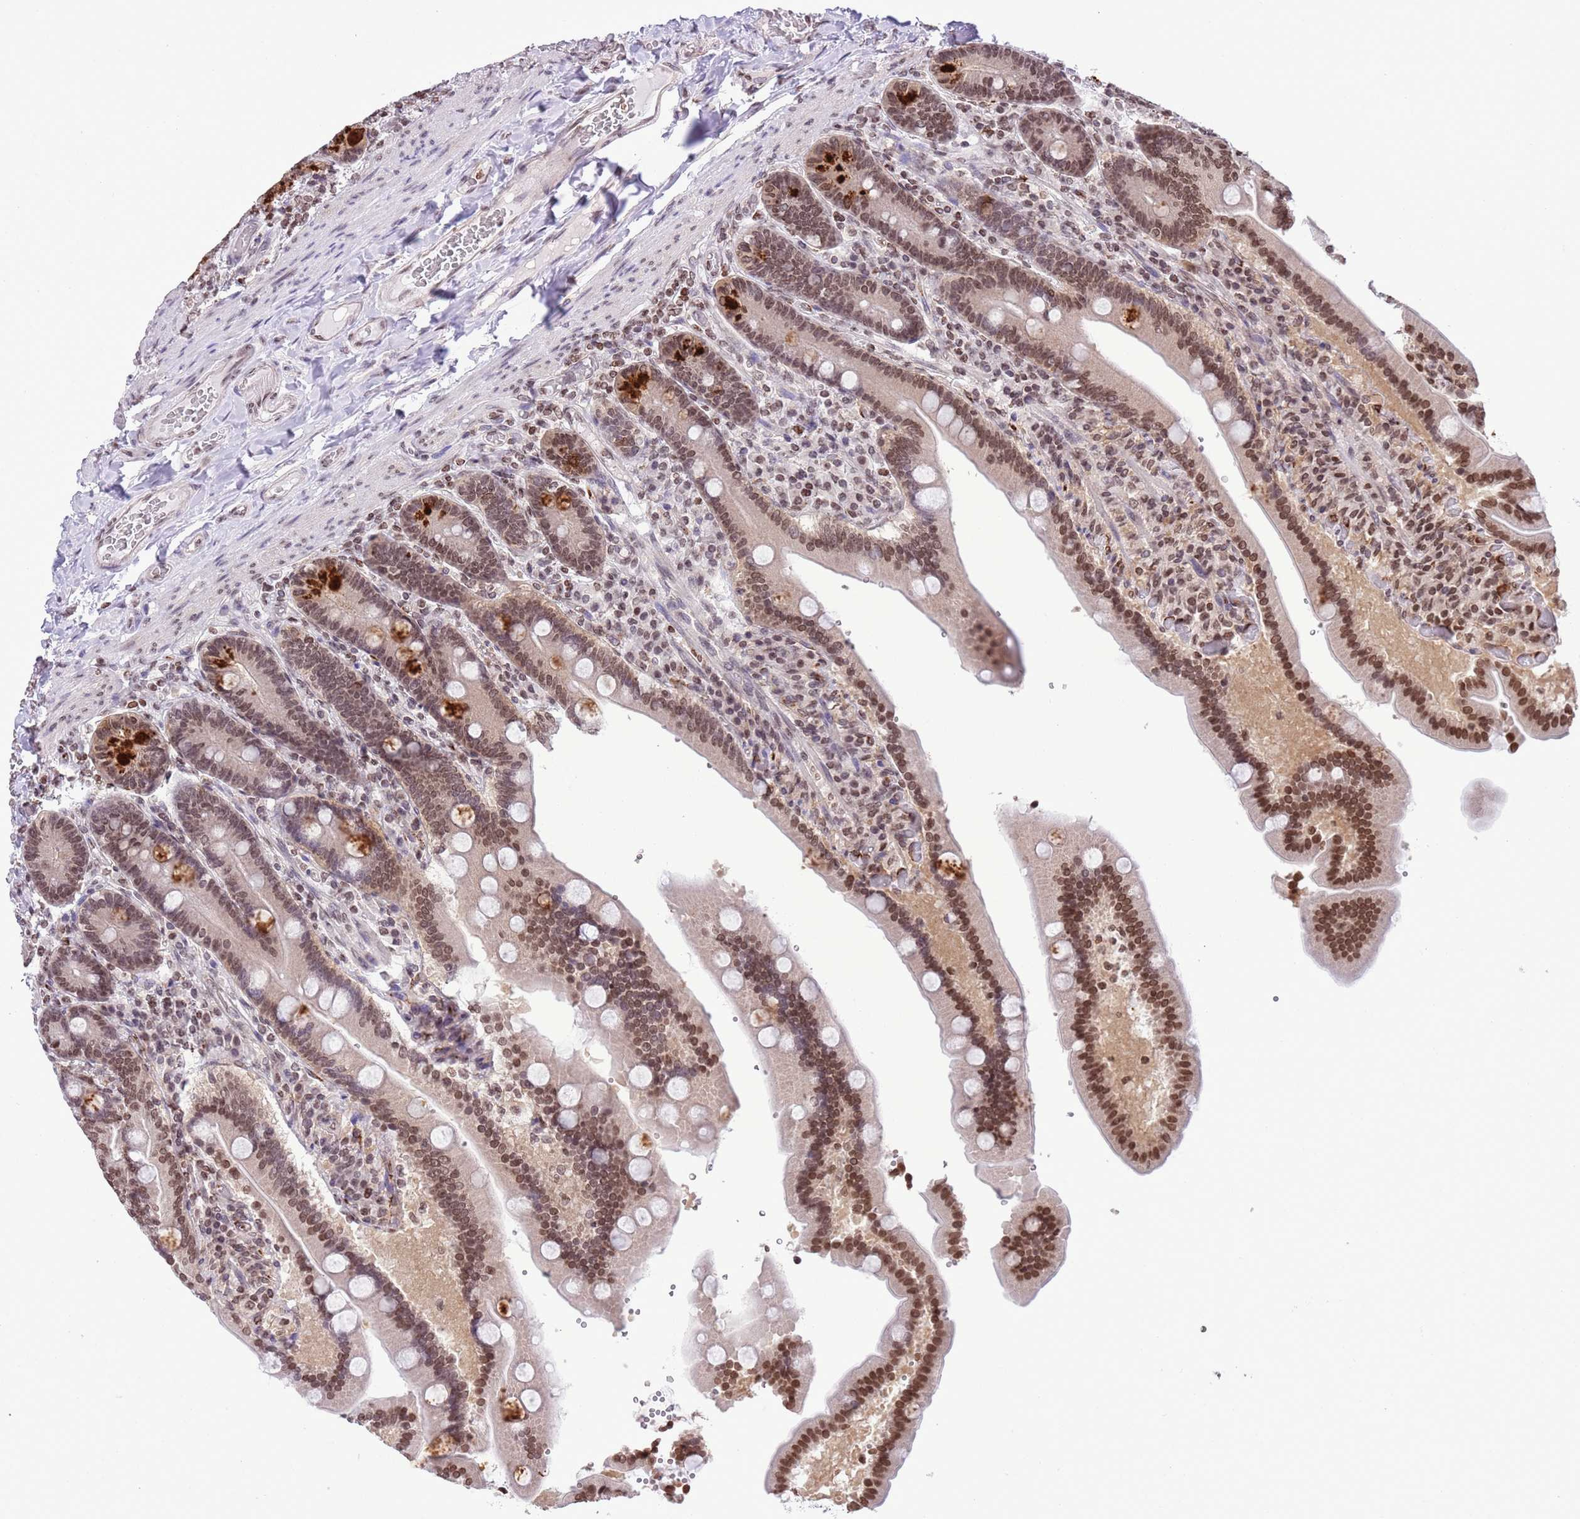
{"staining": {"intensity": "moderate", "quantity": ">75%", "location": "nuclear"}, "tissue": "duodenum", "cell_type": "Glandular cells", "image_type": "normal", "snomed": [{"axis": "morphology", "description": "Normal tissue, NOS"}, {"axis": "topography", "description": "Duodenum"}], "caption": "Immunohistochemistry staining of unremarkable duodenum, which displays medium levels of moderate nuclear expression in about >75% of glandular cells indicating moderate nuclear protein positivity. The staining was performed using DAB (brown) for protein detection and nuclei were counterstained in hematoxylin (blue).", "gene": "NRIP1", "patient": {"sex": "female", "age": 62}}